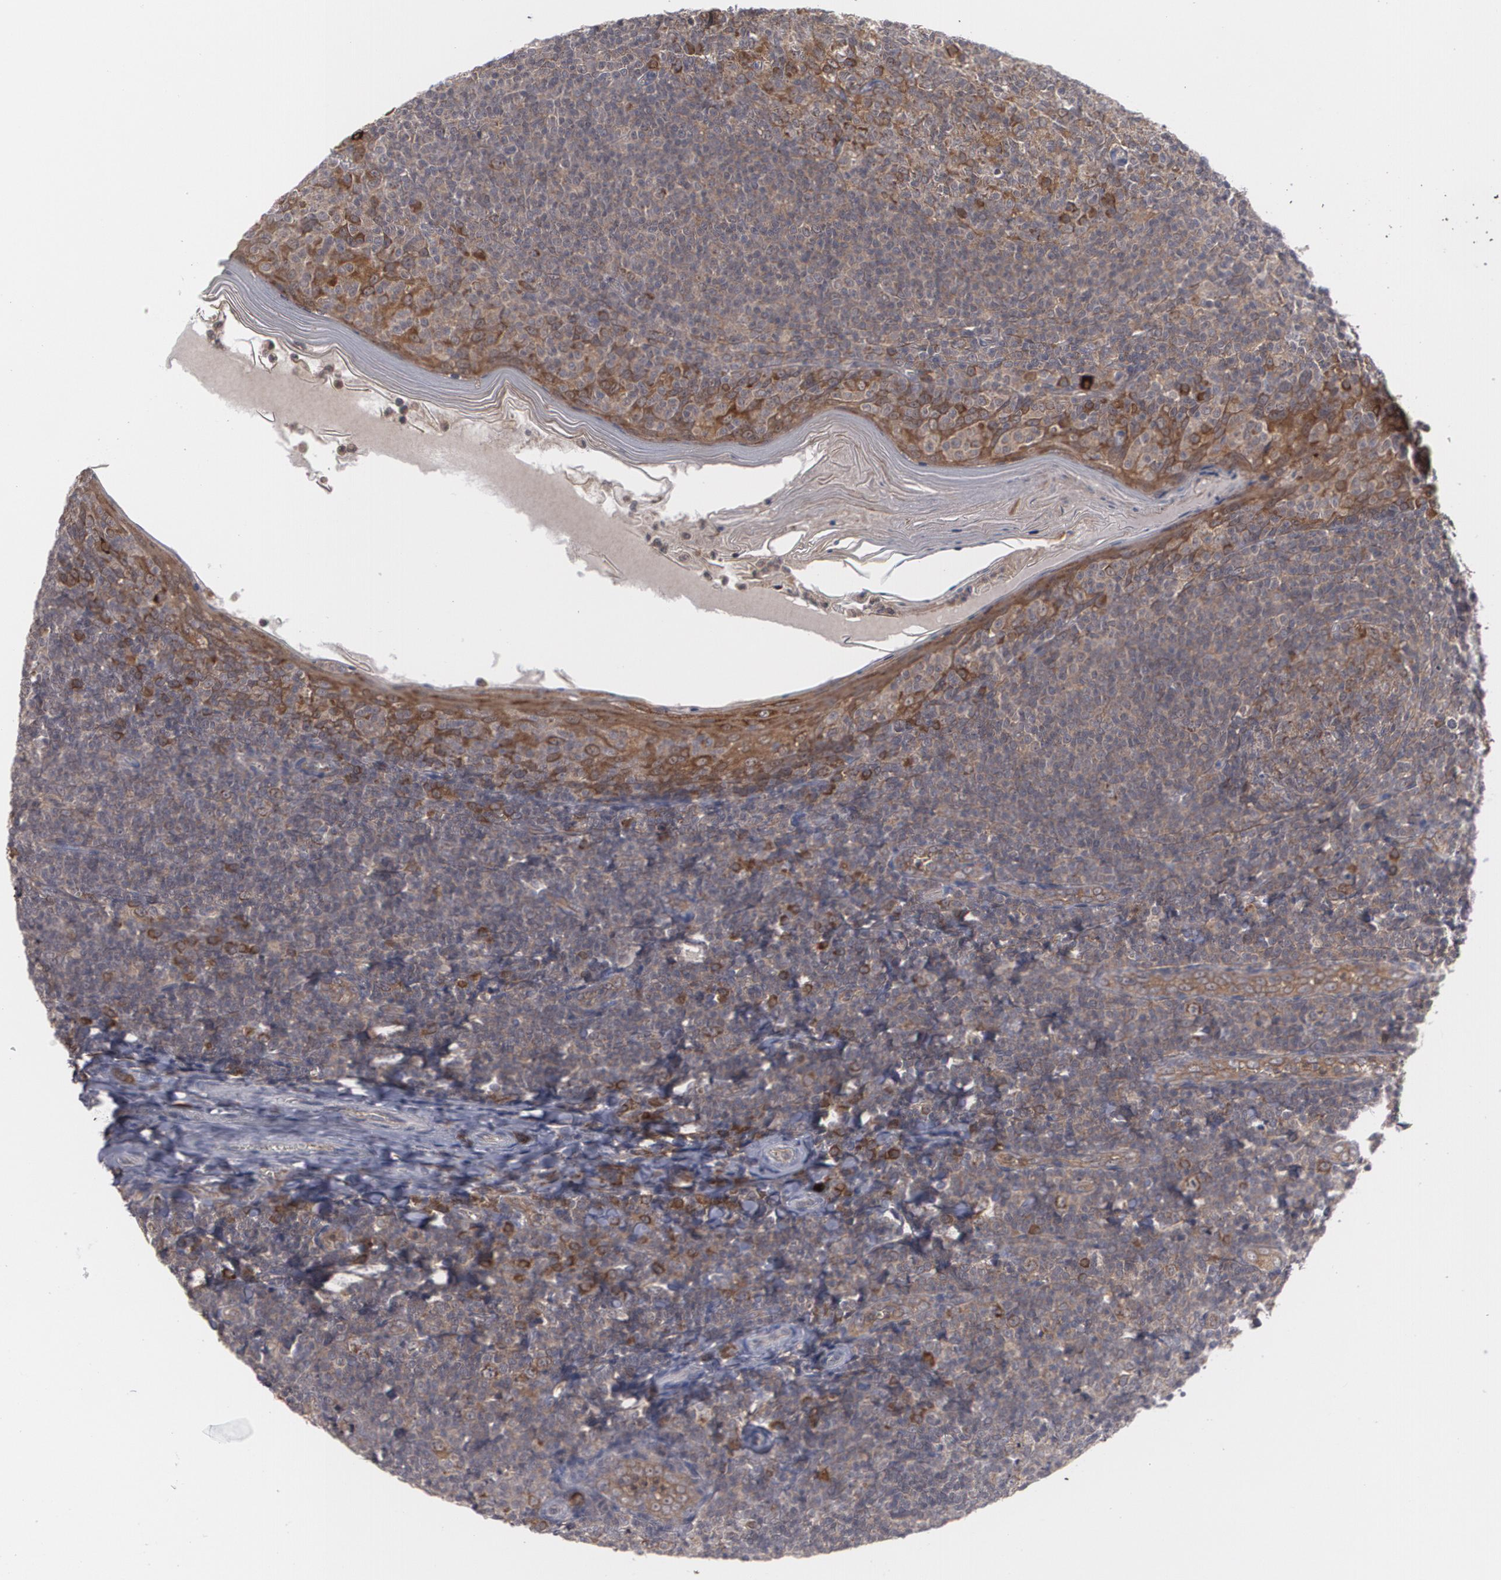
{"staining": {"intensity": "moderate", "quantity": "25%-75%", "location": "cytoplasmic/membranous"}, "tissue": "tonsil", "cell_type": "Germinal center cells", "image_type": "normal", "snomed": [{"axis": "morphology", "description": "Normal tissue, NOS"}, {"axis": "topography", "description": "Tonsil"}], "caption": "Moderate cytoplasmic/membranous positivity for a protein is appreciated in about 25%-75% of germinal center cells of unremarkable tonsil using immunohistochemistry (IHC).", "gene": "BMP6", "patient": {"sex": "male", "age": 31}}